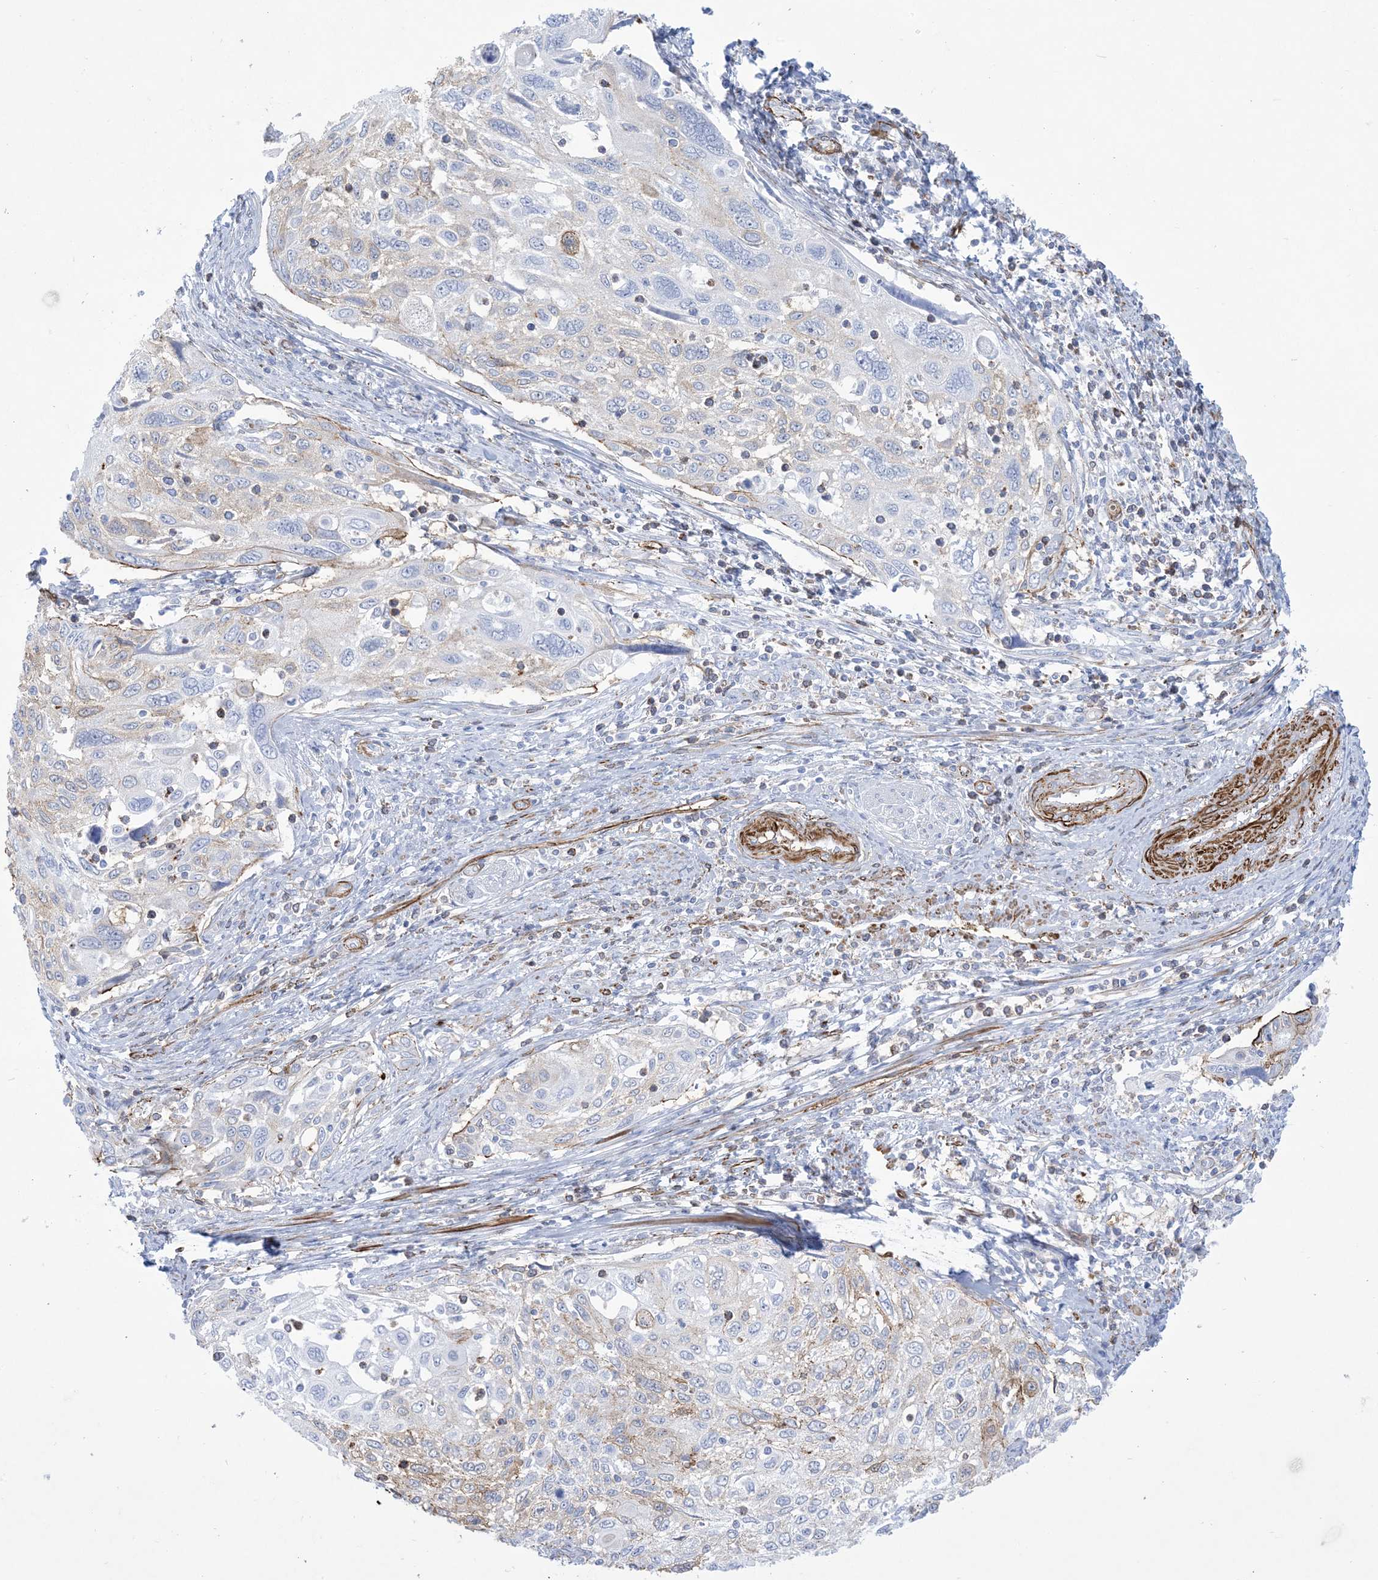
{"staining": {"intensity": "weak", "quantity": "<25%", "location": "cytoplasmic/membranous"}, "tissue": "cervical cancer", "cell_type": "Tumor cells", "image_type": "cancer", "snomed": [{"axis": "morphology", "description": "Squamous cell carcinoma, NOS"}, {"axis": "topography", "description": "Cervix"}], "caption": "DAB (3,3'-diaminobenzidine) immunohistochemical staining of cervical squamous cell carcinoma exhibits no significant positivity in tumor cells. (DAB immunohistochemistry (IHC) visualized using brightfield microscopy, high magnification).", "gene": "B3GNT7", "patient": {"sex": "female", "age": 70}}